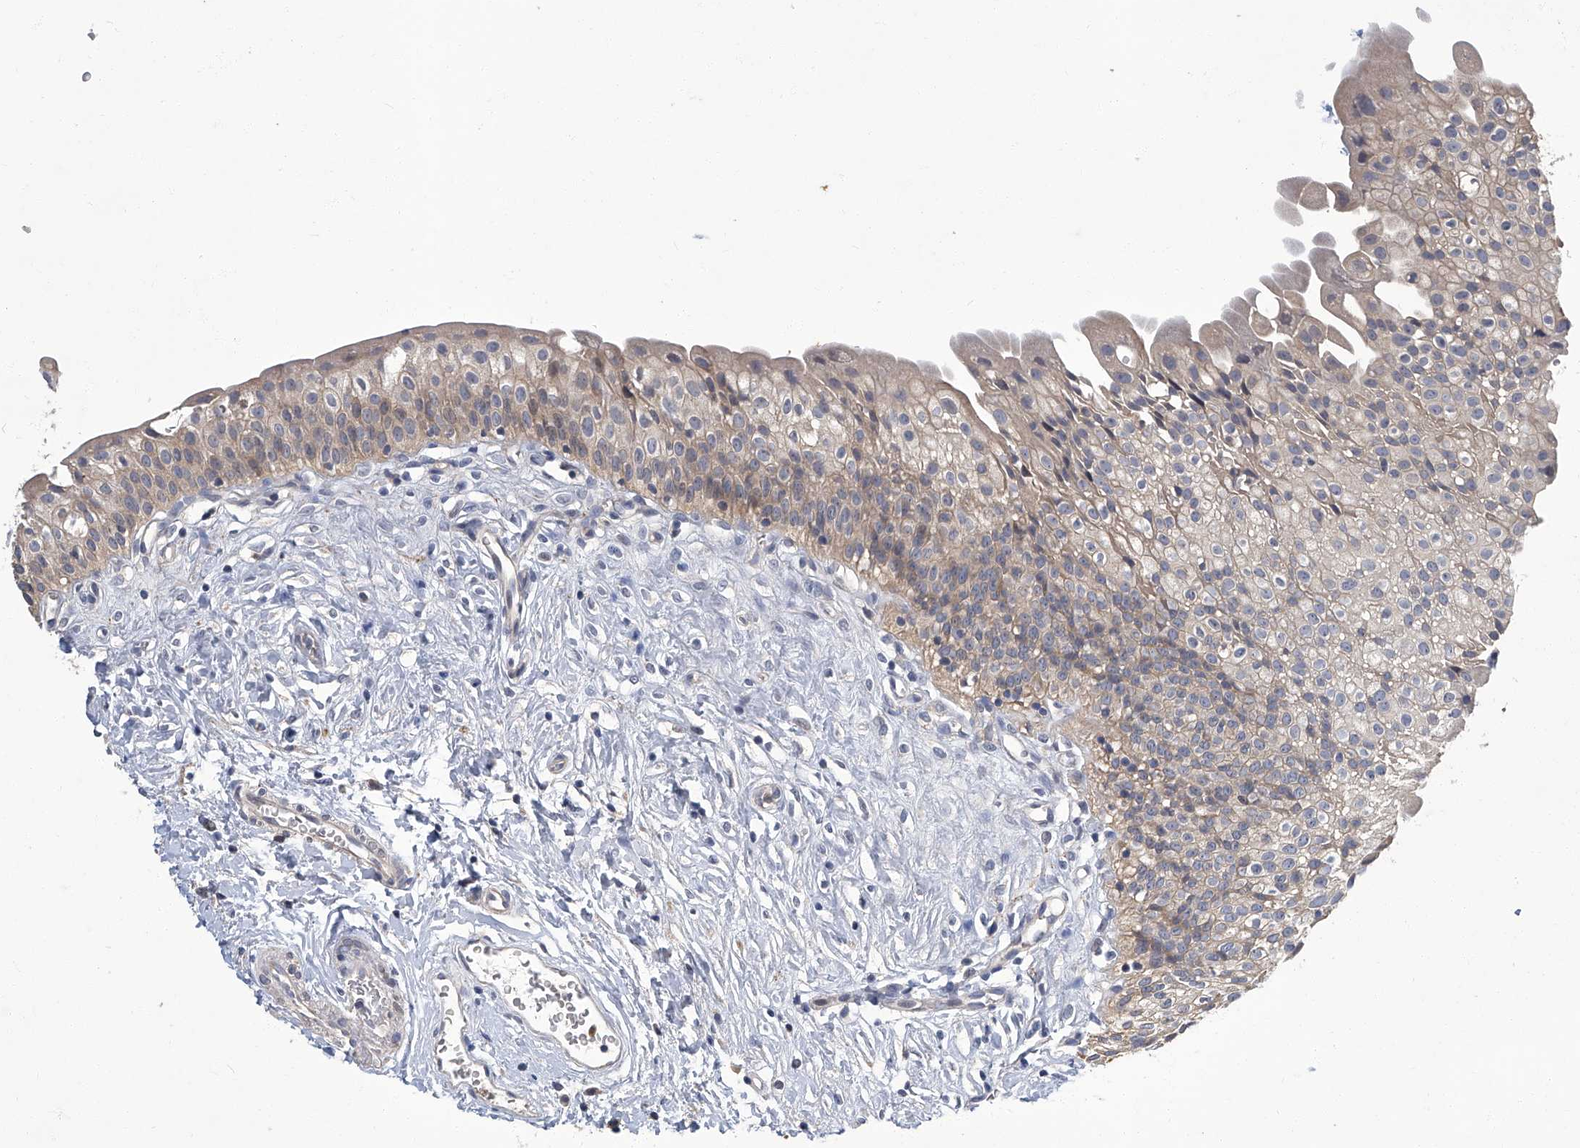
{"staining": {"intensity": "weak", "quantity": "<25%", "location": "cytoplasmic/membranous"}, "tissue": "urinary bladder", "cell_type": "Urothelial cells", "image_type": "normal", "snomed": [{"axis": "morphology", "description": "Normal tissue, NOS"}, {"axis": "topography", "description": "Urinary bladder"}], "caption": "Benign urinary bladder was stained to show a protein in brown. There is no significant positivity in urothelial cells. (DAB immunohistochemistry (IHC) visualized using brightfield microscopy, high magnification).", "gene": "TGFBR1", "patient": {"sex": "male", "age": 51}}